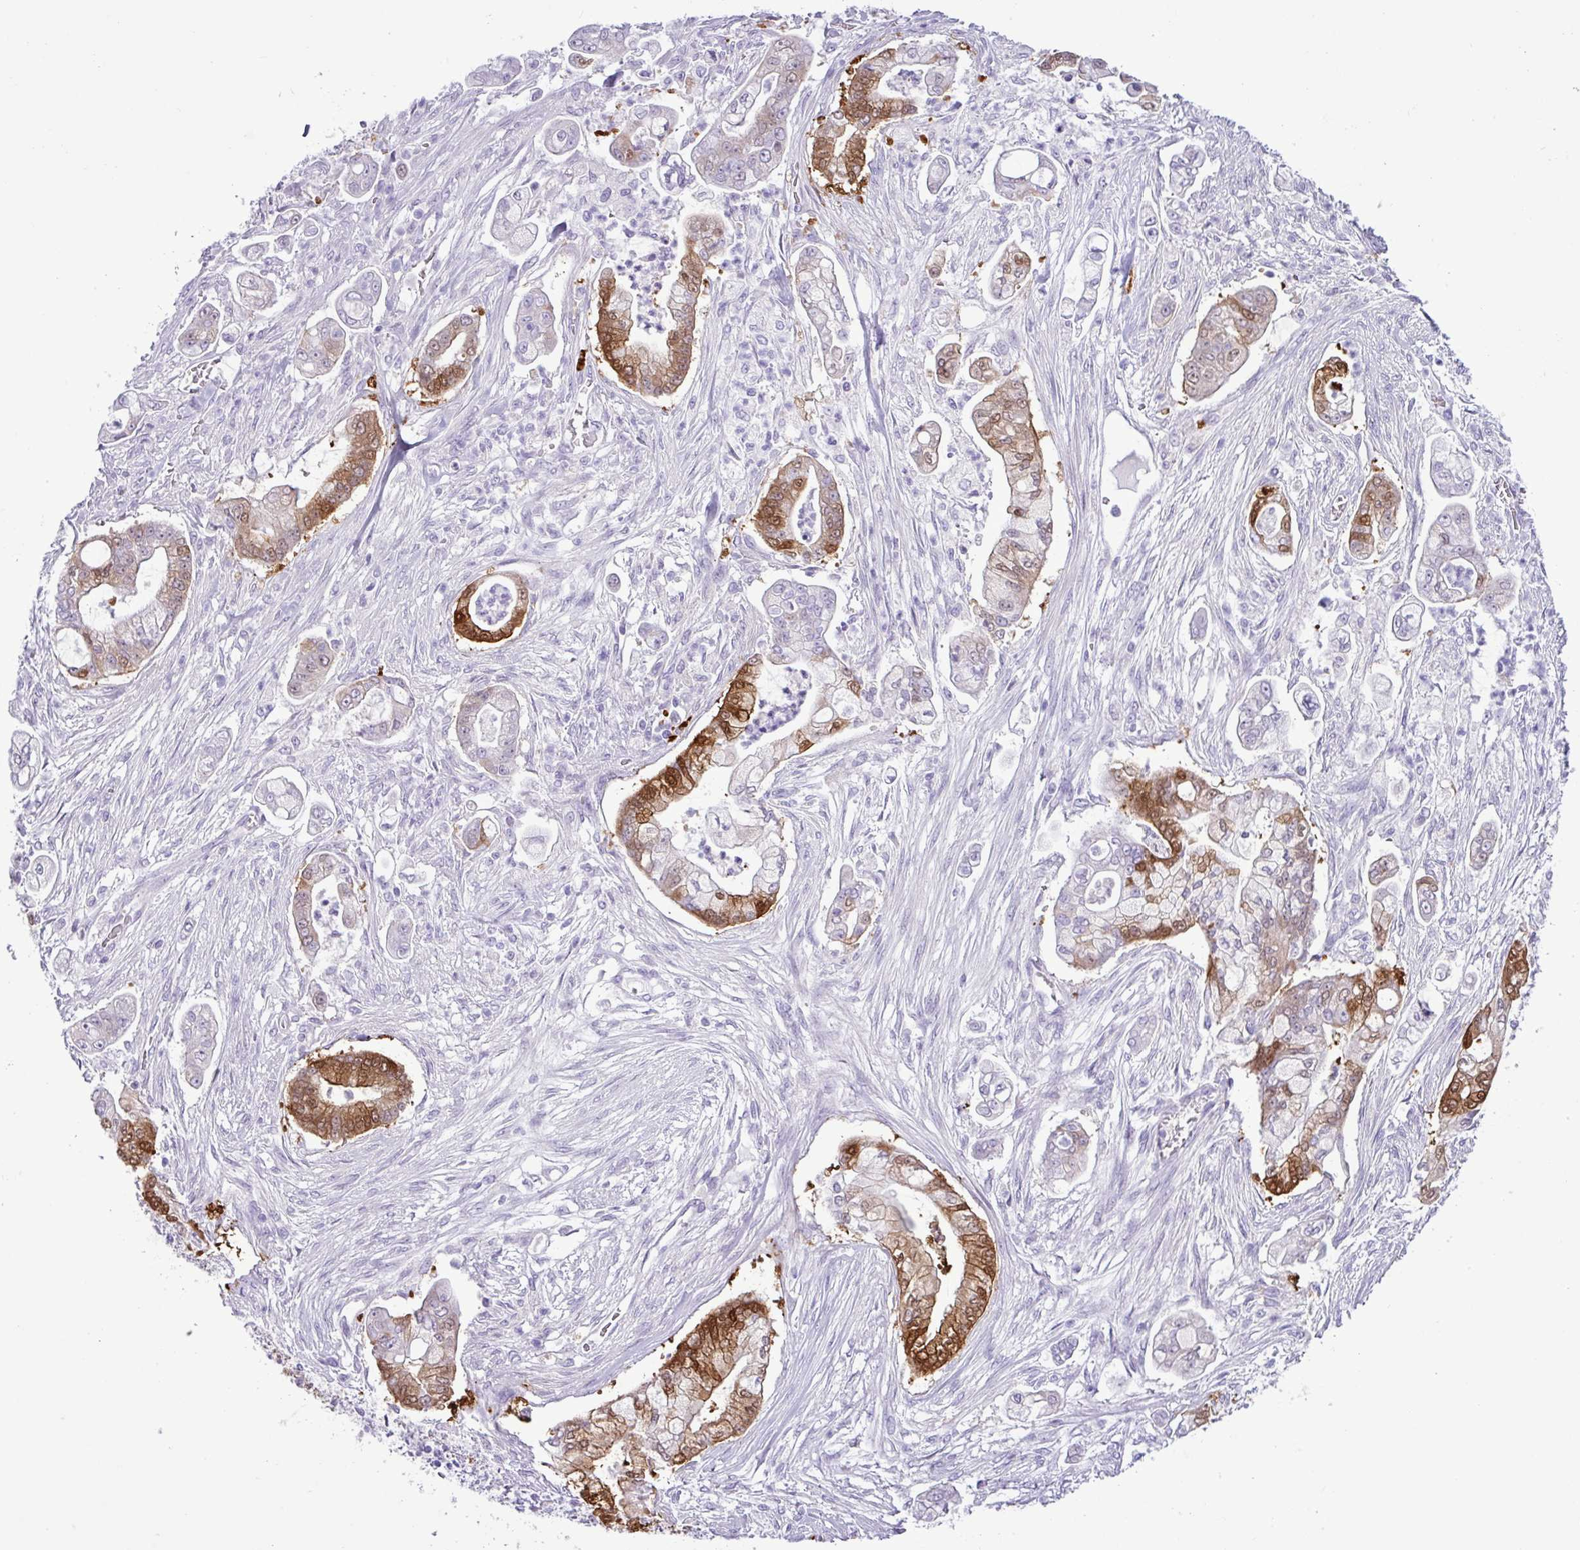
{"staining": {"intensity": "strong", "quantity": "25%-75%", "location": "cytoplasmic/membranous,nuclear"}, "tissue": "pancreatic cancer", "cell_type": "Tumor cells", "image_type": "cancer", "snomed": [{"axis": "morphology", "description": "Adenocarcinoma, NOS"}, {"axis": "topography", "description": "Pancreas"}], "caption": "There is high levels of strong cytoplasmic/membranous and nuclear staining in tumor cells of pancreatic cancer (adenocarcinoma), as demonstrated by immunohistochemical staining (brown color).", "gene": "ALDH3A1", "patient": {"sex": "female", "age": 69}}